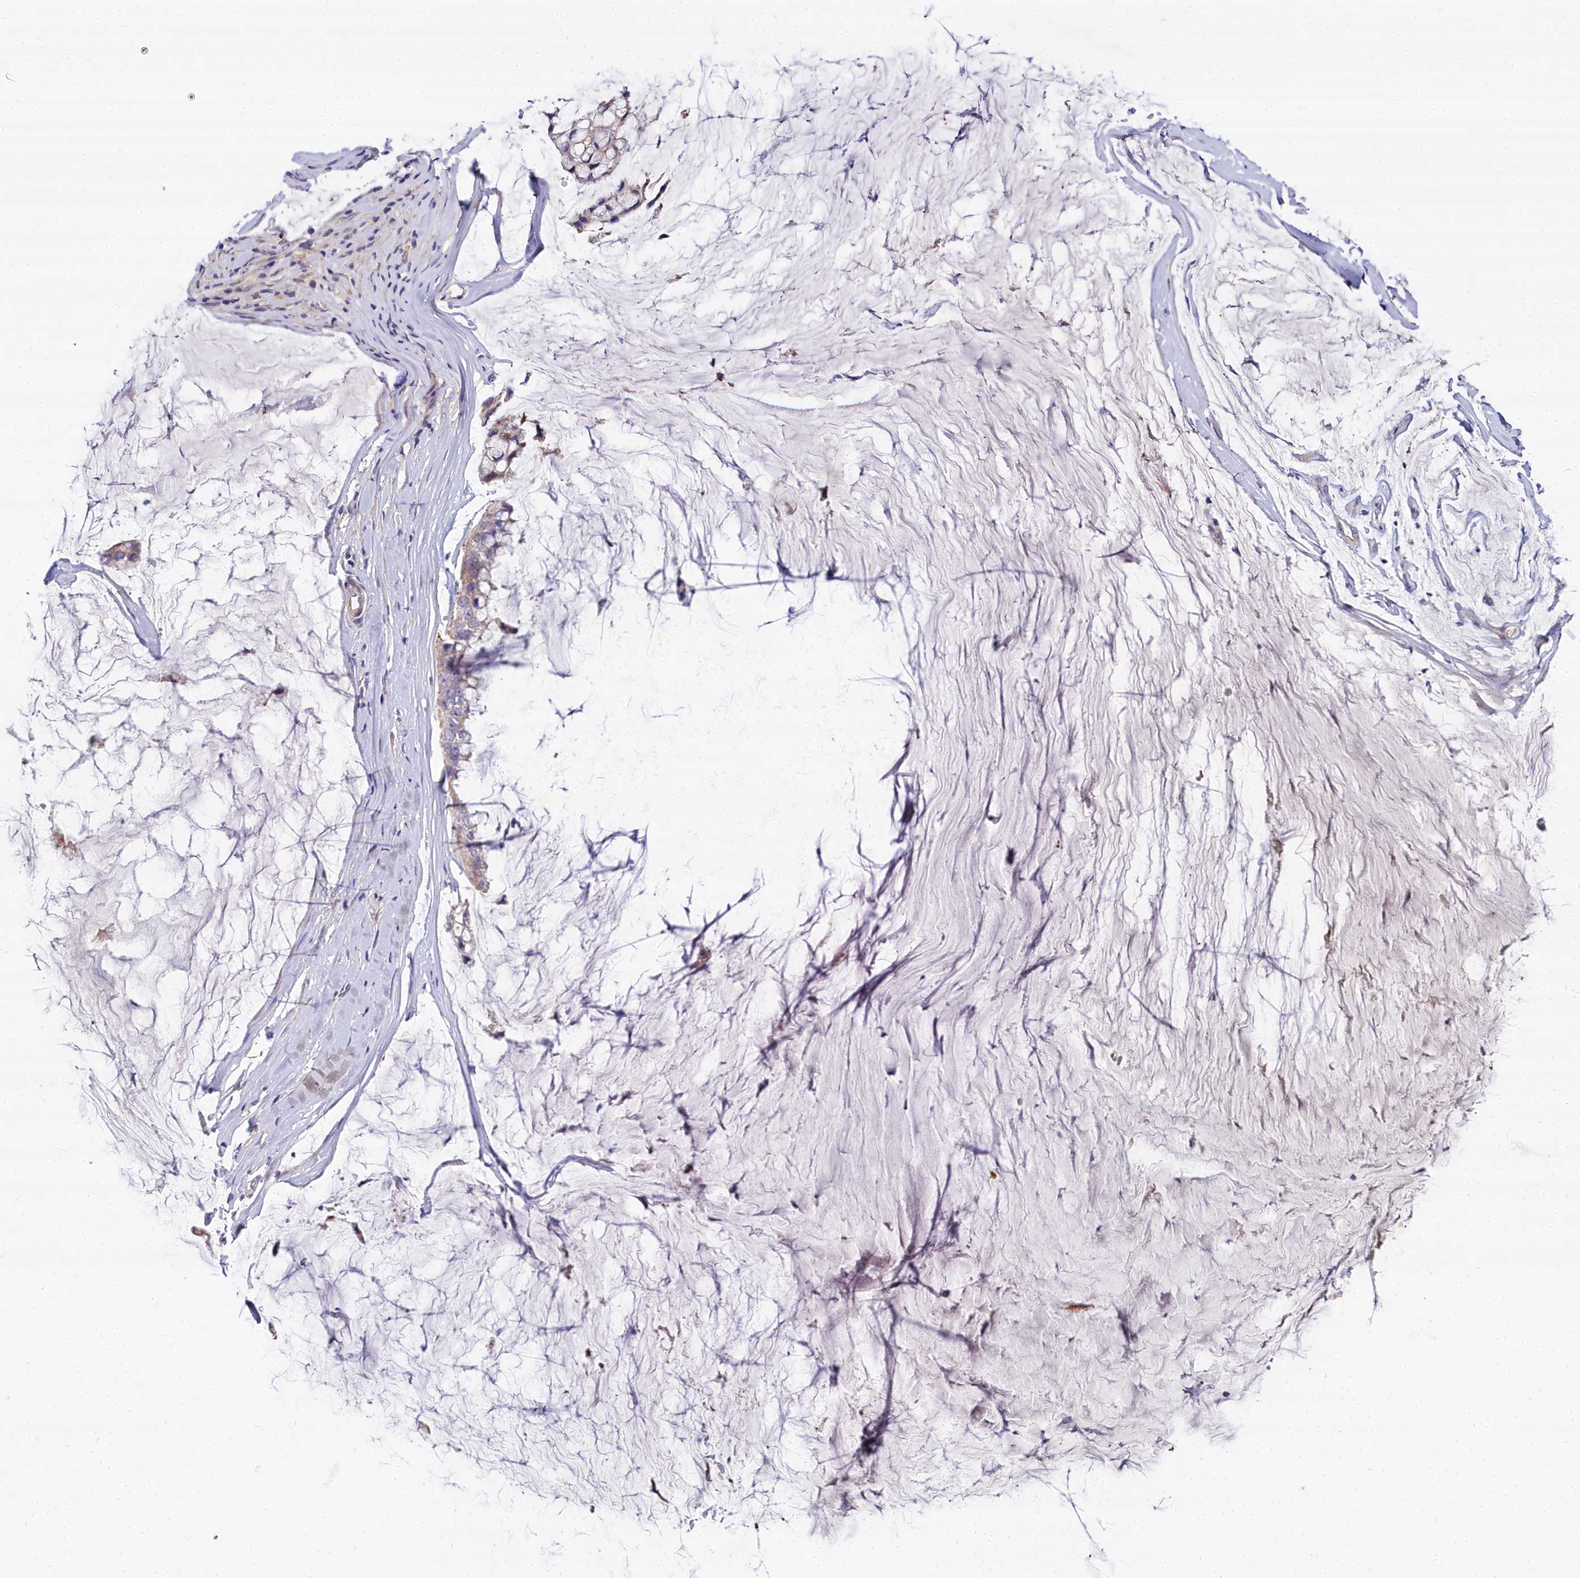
{"staining": {"intensity": "weak", "quantity": "<25%", "location": "cytoplasmic/membranous"}, "tissue": "ovarian cancer", "cell_type": "Tumor cells", "image_type": "cancer", "snomed": [{"axis": "morphology", "description": "Cystadenocarcinoma, mucinous, NOS"}, {"axis": "topography", "description": "Ovary"}], "caption": "Immunohistochemical staining of mucinous cystadenocarcinoma (ovarian) reveals no significant staining in tumor cells.", "gene": "NT5M", "patient": {"sex": "female", "age": 39}}